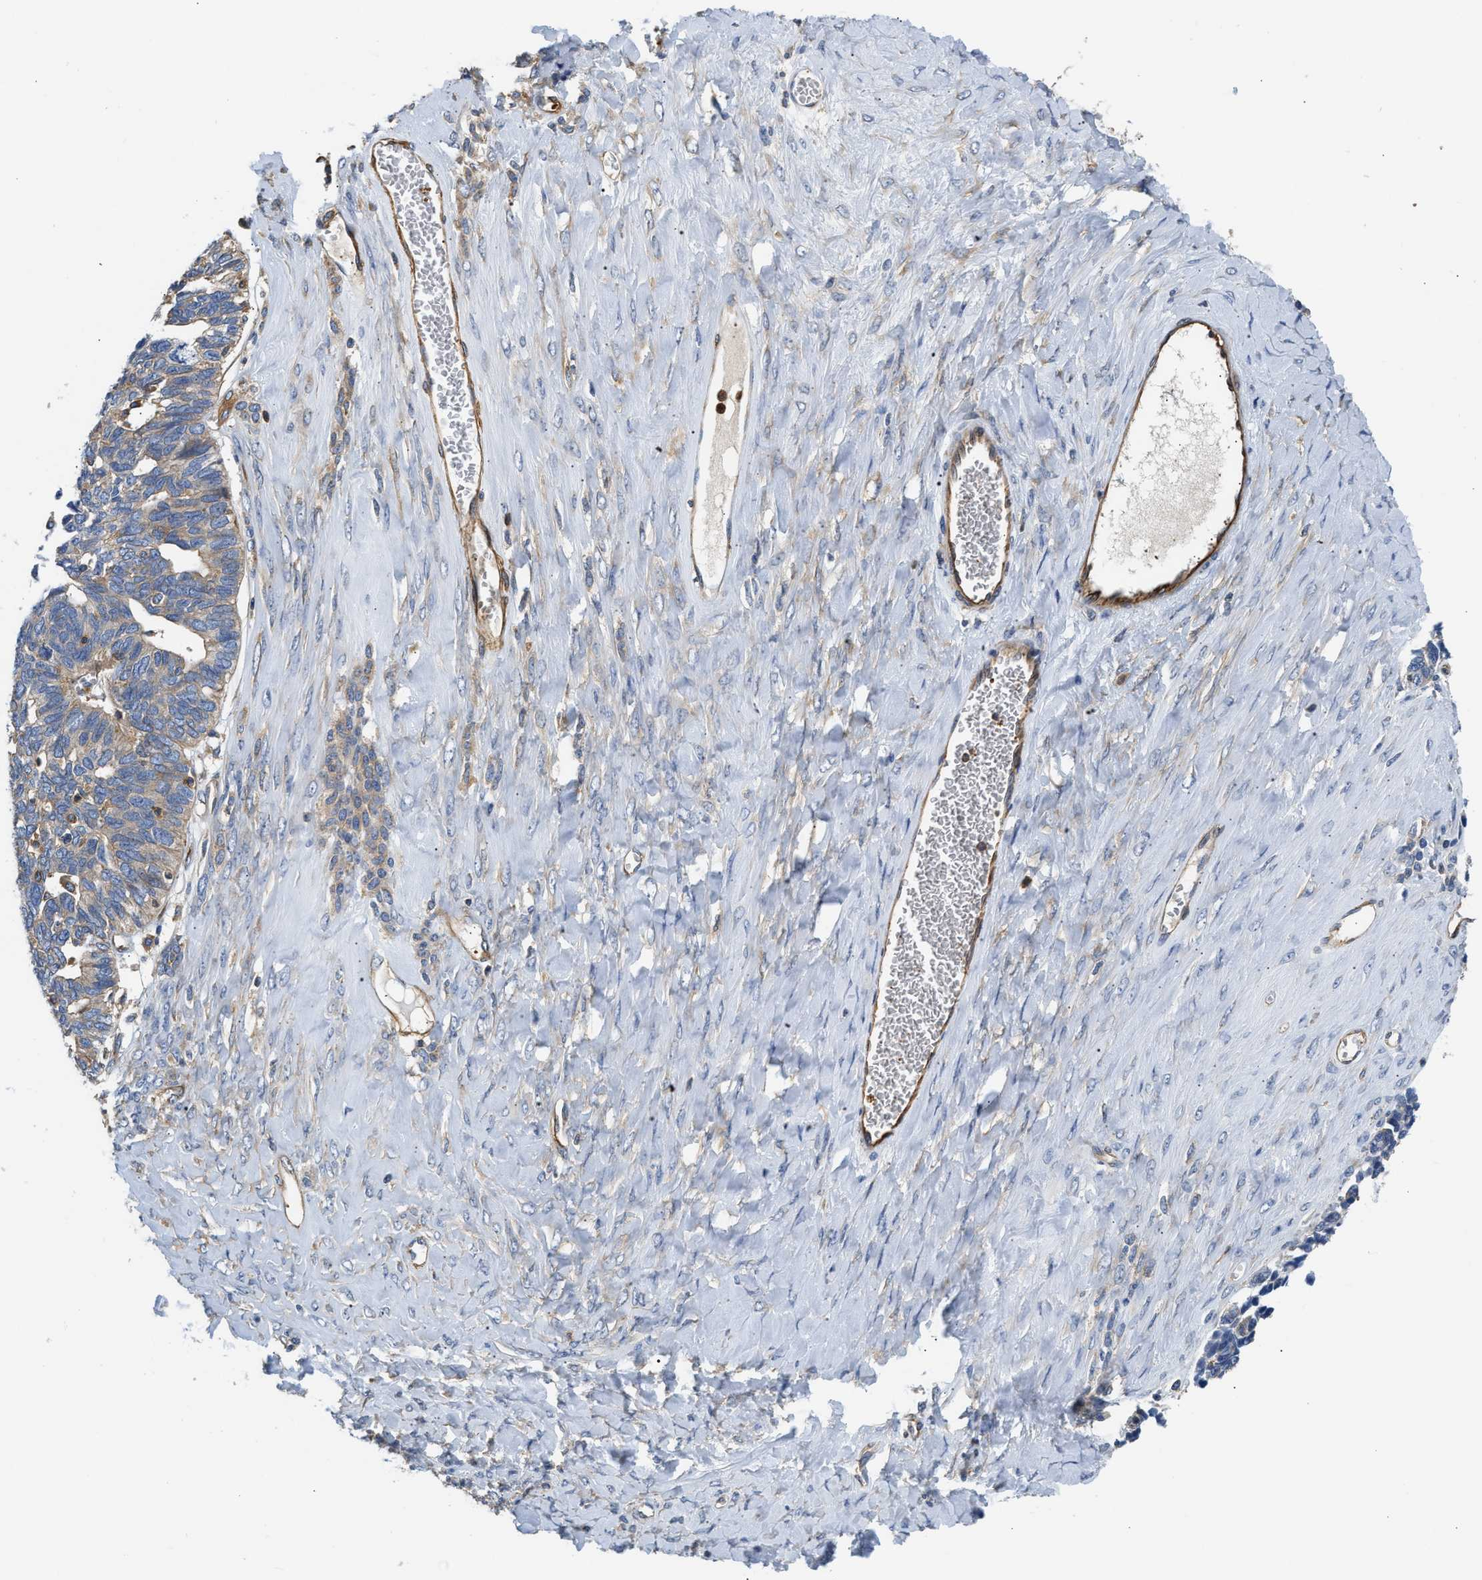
{"staining": {"intensity": "weak", "quantity": "<25%", "location": "cytoplasmic/membranous"}, "tissue": "ovarian cancer", "cell_type": "Tumor cells", "image_type": "cancer", "snomed": [{"axis": "morphology", "description": "Cystadenocarcinoma, serous, NOS"}, {"axis": "topography", "description": "Ovary"}], "caption": "There is no significant positivity in tumor cells of serous cystadenocarcinoma (ovarian).", "gene": "SAMD9L", "patient": {"sex": "female", "age": 79}}